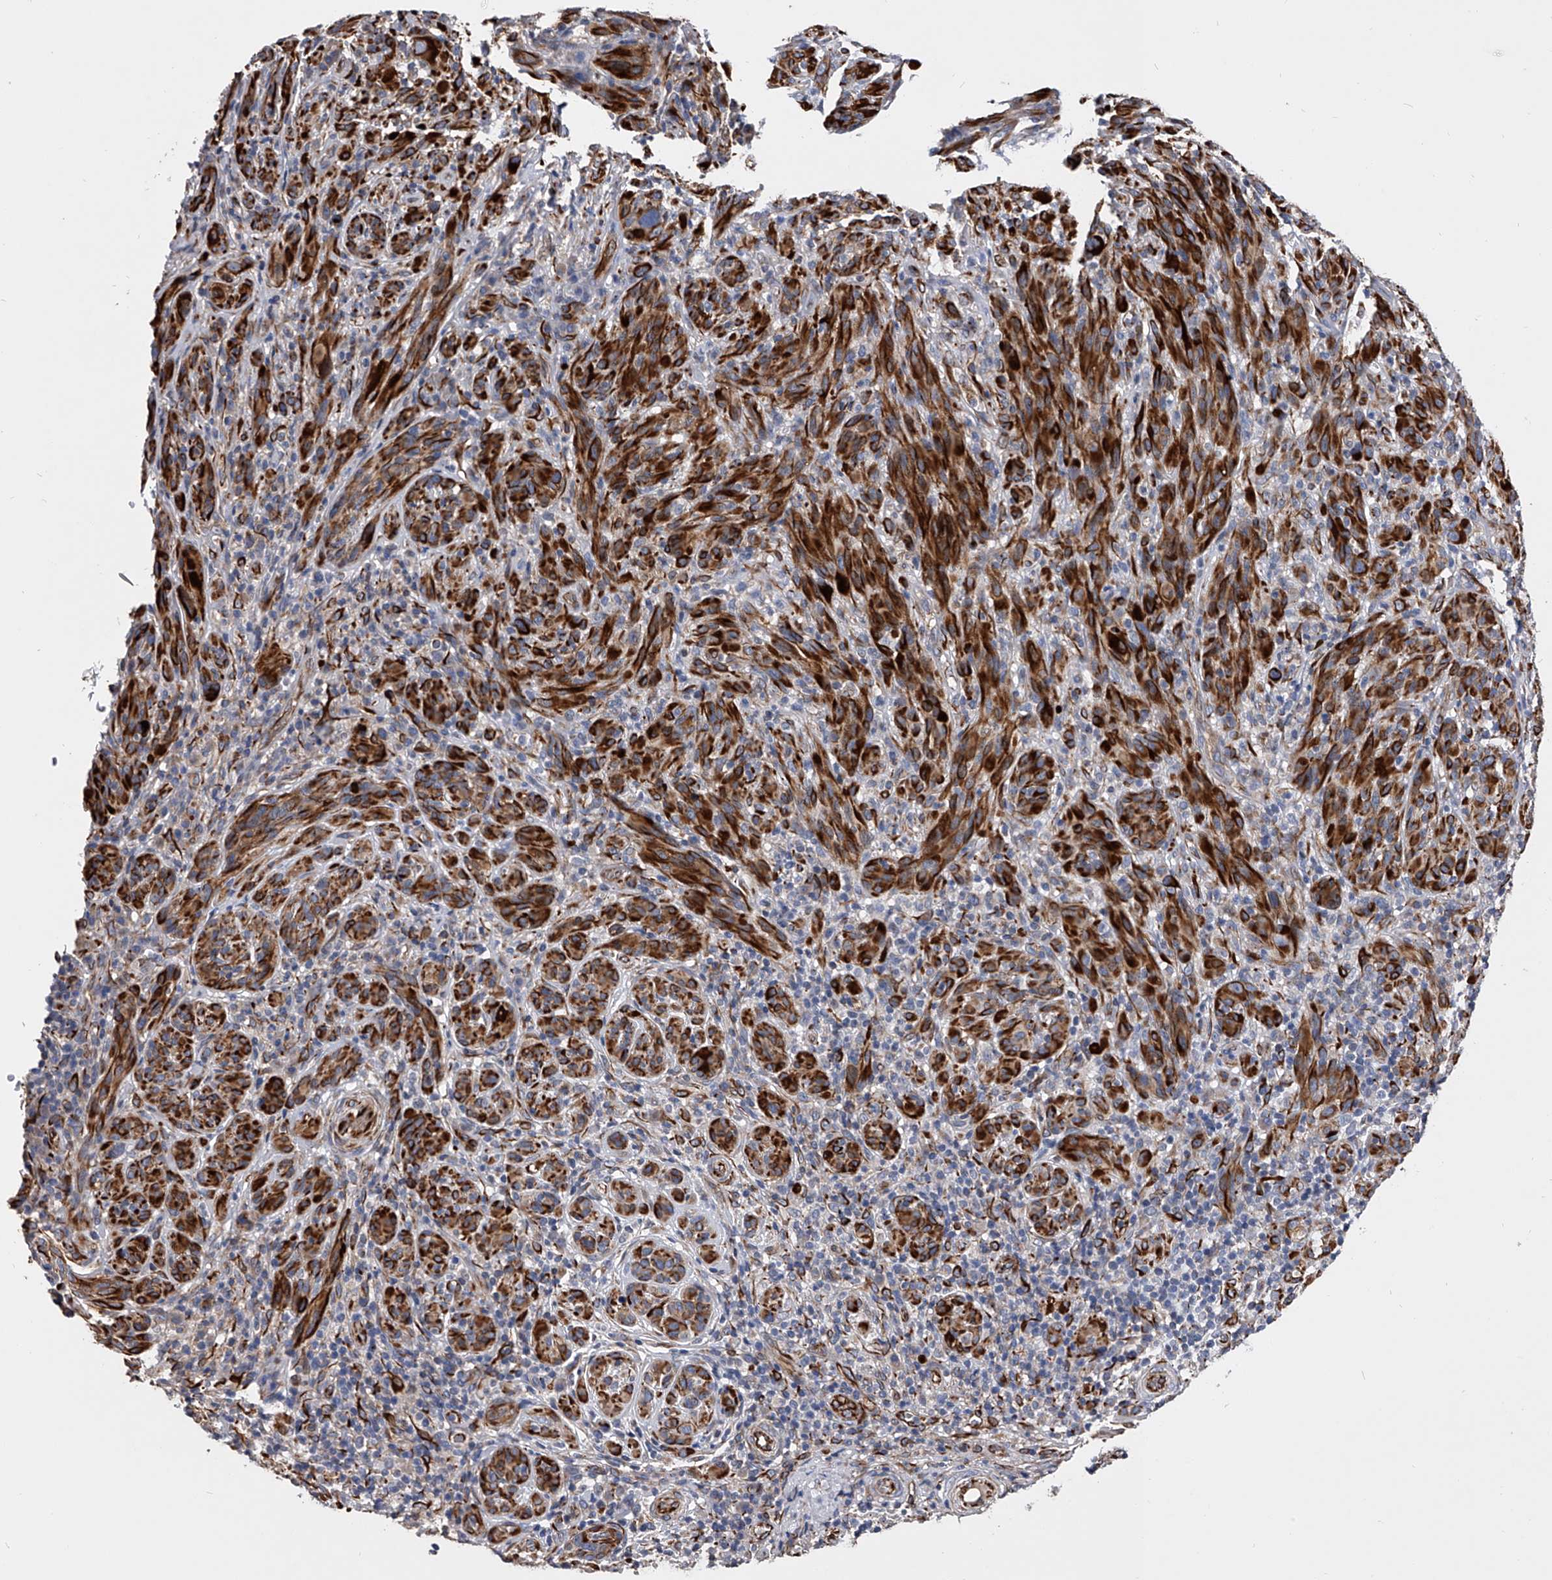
{"staining": {"intensity": "strong", "quantity": ">75%", "location": "cytoplasmic/membranous"}, "tissue": "melanoma", "cell_type": "Tumor cells", "image_type": "cancer", "snomed": [{"axis": "morphology", "description": "Malignant melanoma, NOS"}, {"axis": "topography", "description": "Skin of head"}], "caption": "Melanoma stained for a protein demonstrates strong cytoplasmic/membranous positivity in tumor cells. (Brightfield microscopy of DAB IHC at high magnification).", "gene": "EFCAB7", "patient": {"sex": "male", "age": 96}}